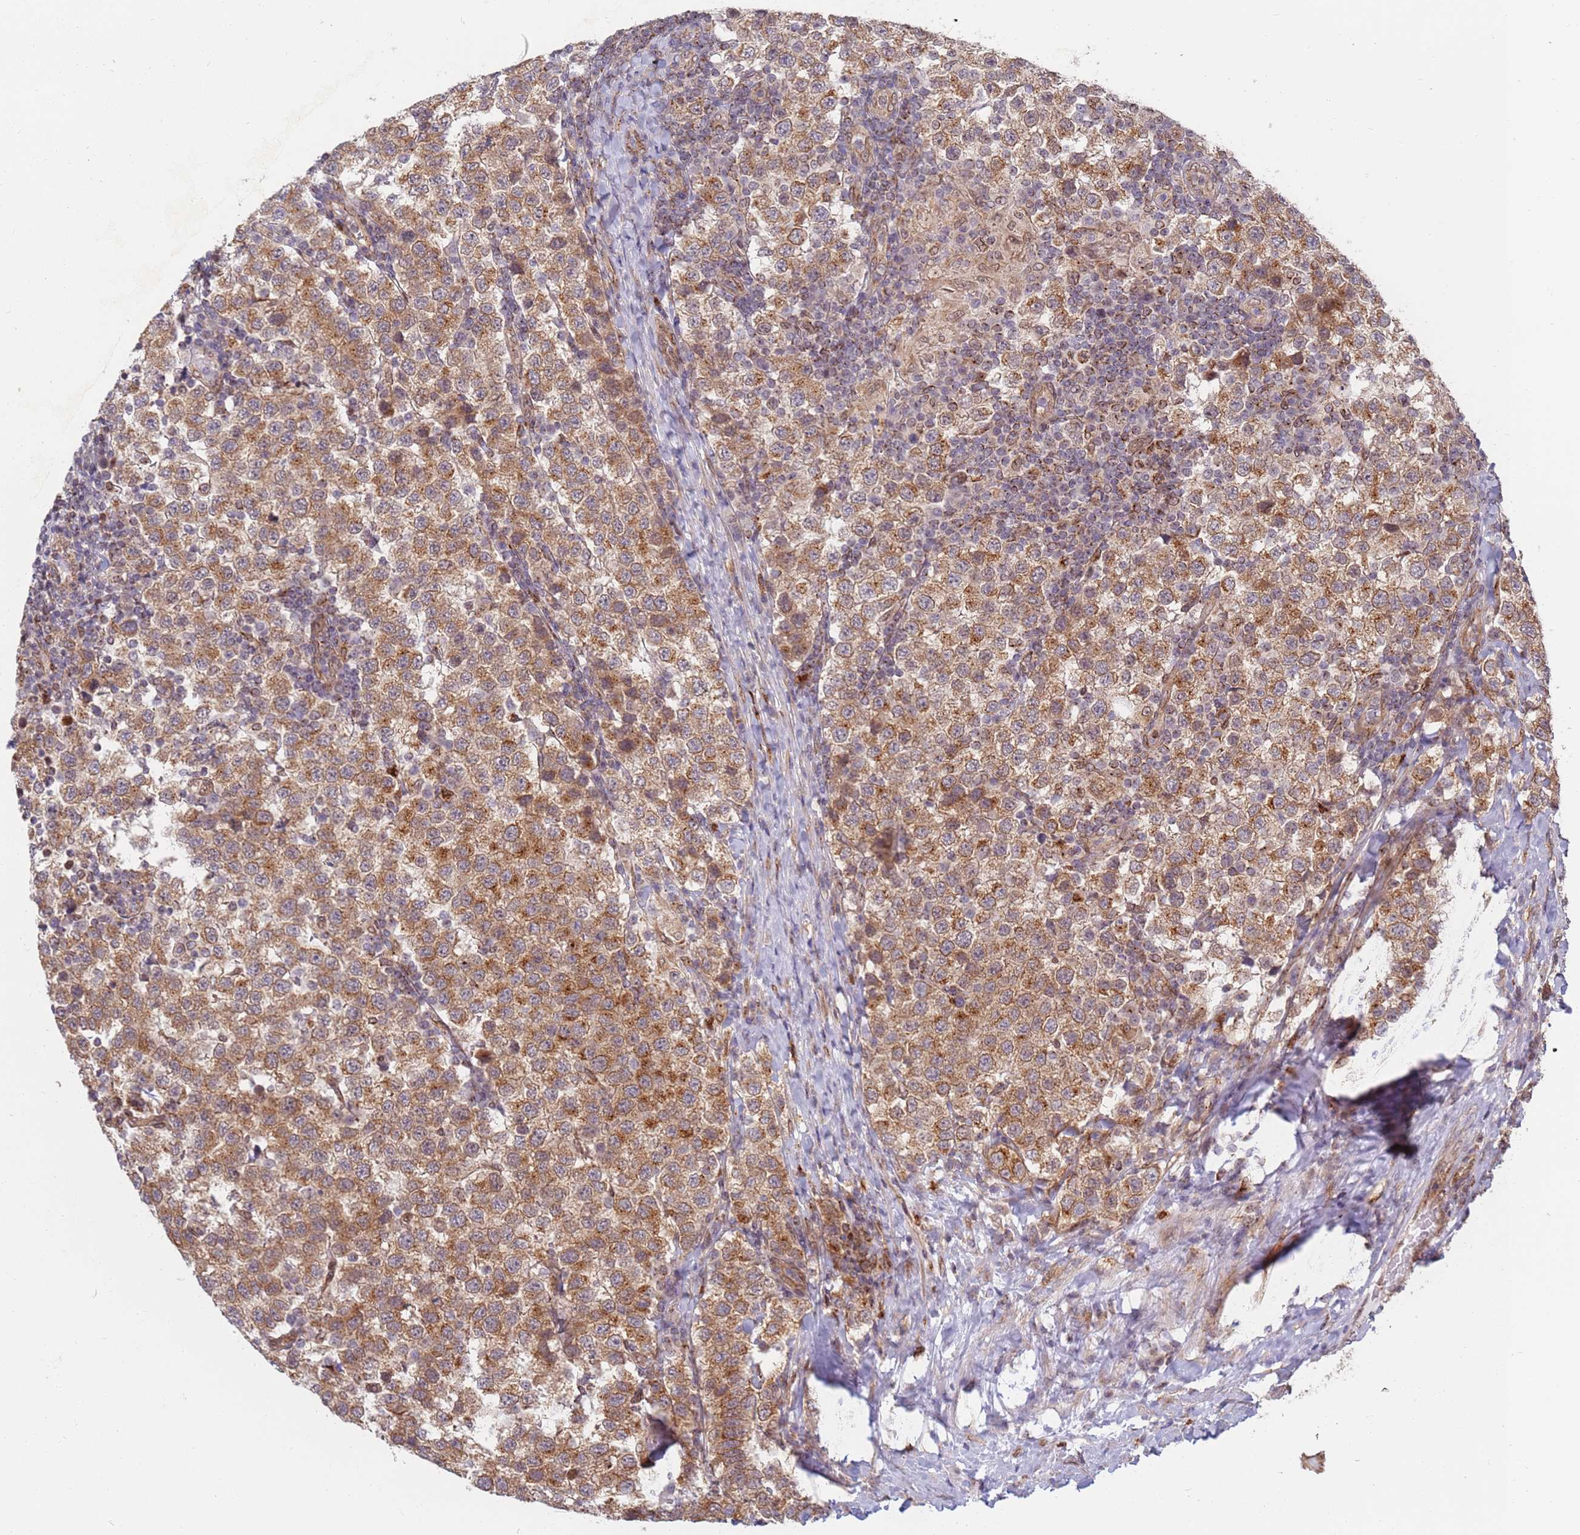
{"staining": {"intensity": "moderate", "quantity": ">75%", "location": "cytoplasmic/membranous"}, "tissue": "testis cancer", "cell_type": "Tumor cells", "image_type": "cancer", "snomed": [{"axis": "morphology", "description": "Seminoma, NOS"}, {"axis": "topography", "description": "Testis"}], "caption": "Tumor cells demonstrate moderate cytoplasmic/membranous expression in about >75% of cells in seminoma (testis).", "gene": "CEP170", "patient": {"sex": "male", "age": 34}}